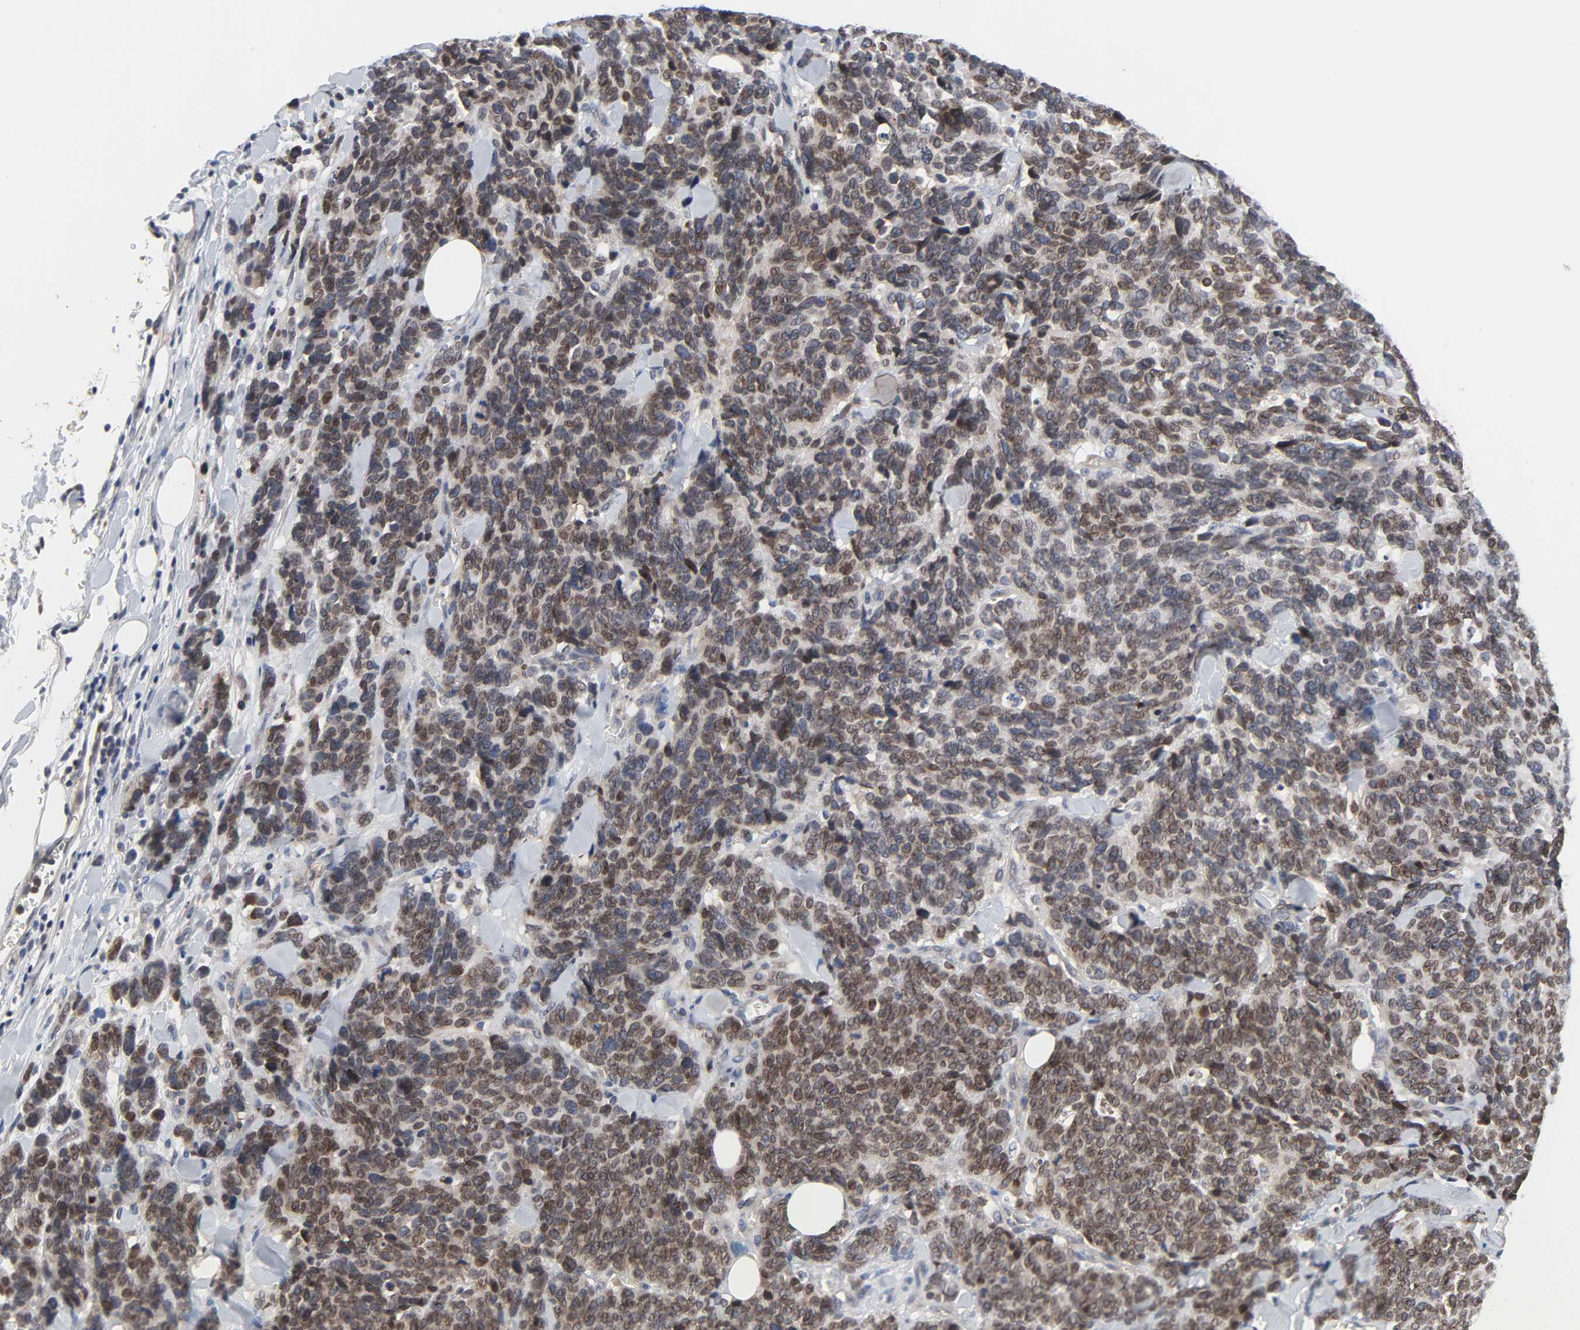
{"staining": {"intensity": "moderate", "quantity": ">75%", "location": "cytoplasmic/membranous"}, "tissue": "lung cancer", "cell_type": "Tumor cells", "image_type": "cancer", "snomed": [{"axis": "morphology", "description": "Neoplasm, malignant, NOS"}, {"axis": "topography", "description": "Lung"}], "caption": "The histopathology image exhibits staining of lung cancer (malignant neoplasm), revealing moderate cytoplasmic/membranous protein positivity (brown color) within tumor cells.", "gene": "CCDC175", "patient": {"sex": "female", "age": 58}}